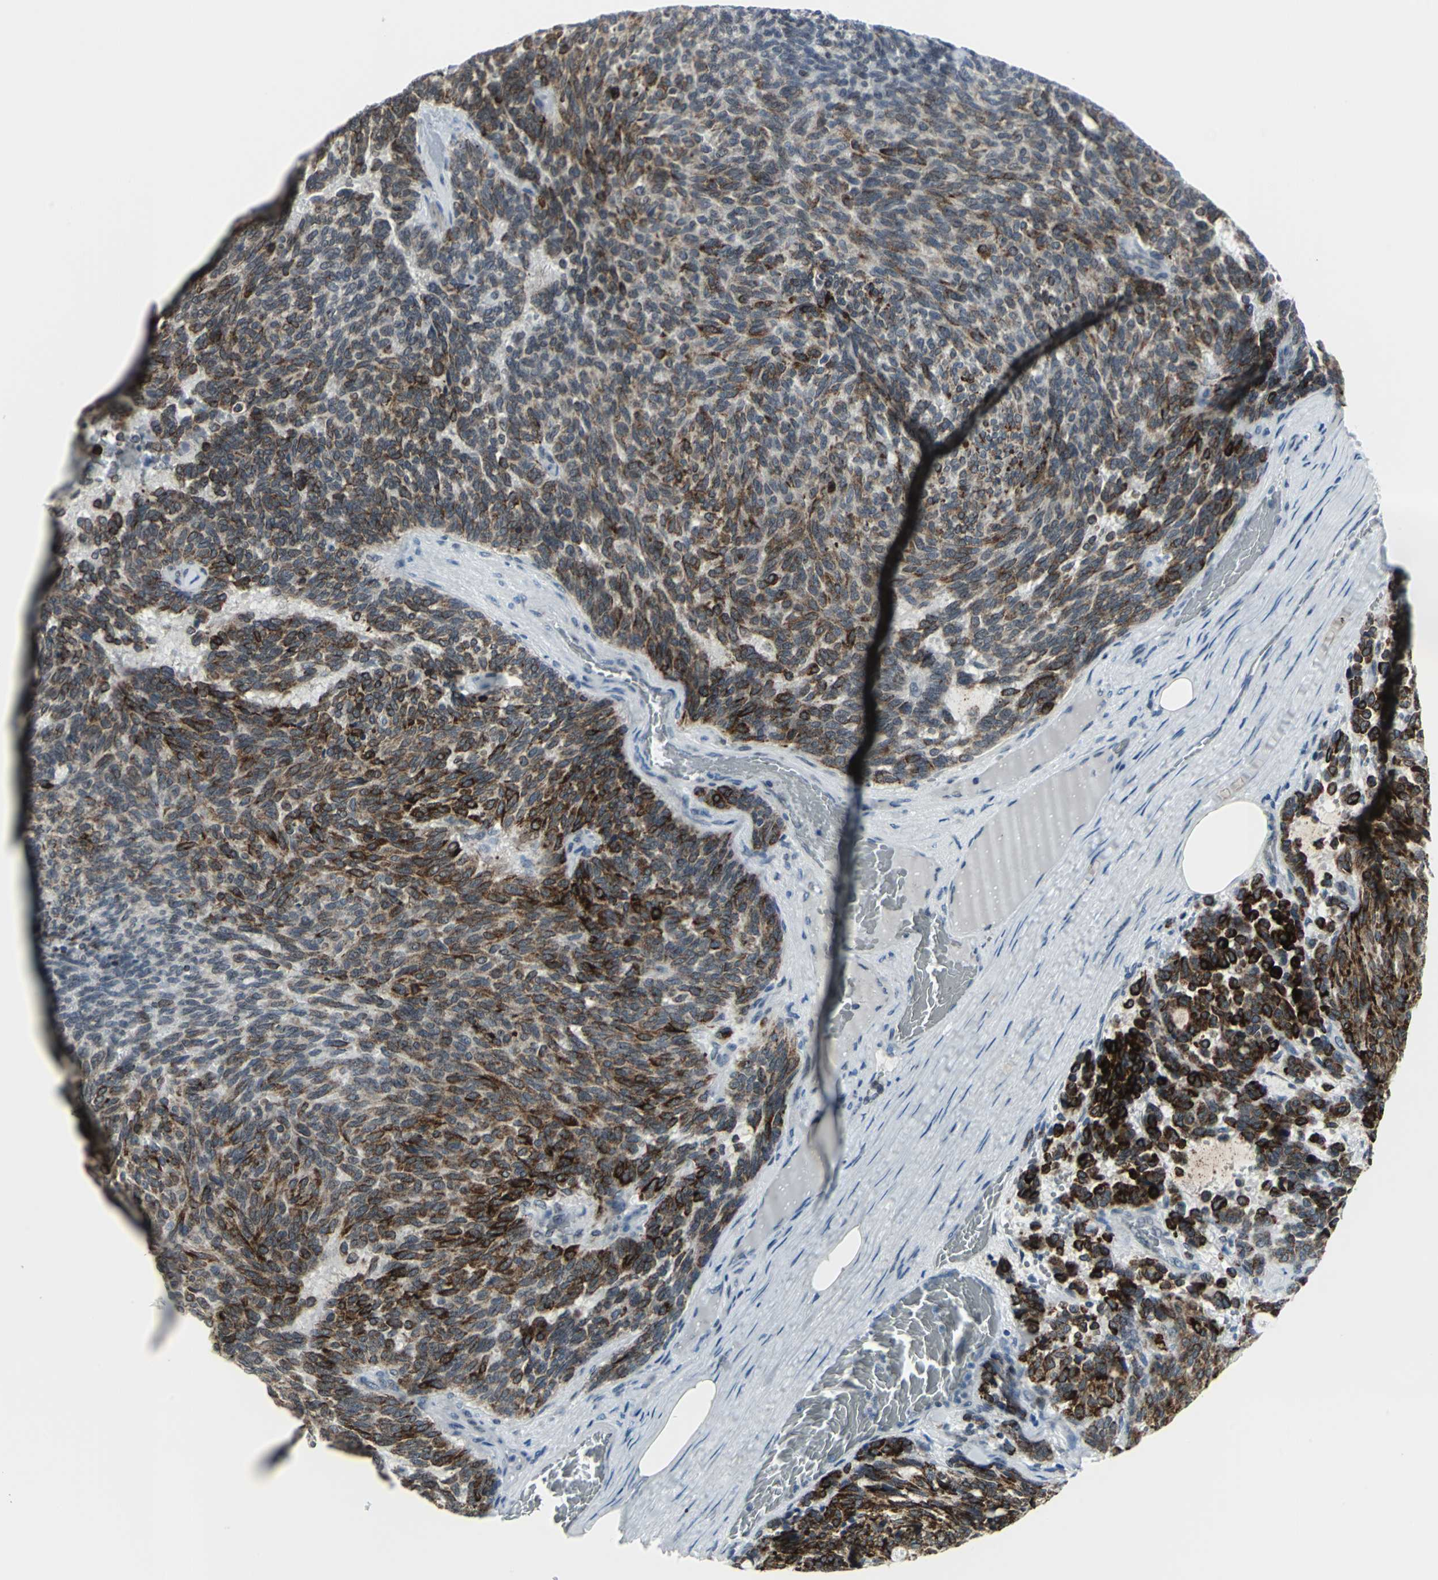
{"staining": {"intensity": "strong", "quantity": ">75%", "location": "cytoplasmic/membranous,nuclear"}, "tissue": "carcinoid", "cell_type": "Tumor cells", "image_type": "cancer", "snomed": [{"axis": "morphology", "description": "Carcinoid, malignant, NOS"}, {"axis": "topography", "description": "Pancreas"}], "caption": "Immunohistochemistry image of neoplastic tissue: human carcinoid stained using immunohistochemistry (IHC) shows high levels of strong protein expression localized specifically in the cytoplasmic/membranous and nuclear of tumor cells, appearing as a cytoplasmic/membranous and nuclear brown color.", "gene": "SNUPN", "patient": {"sex": "female", "age": 54}}